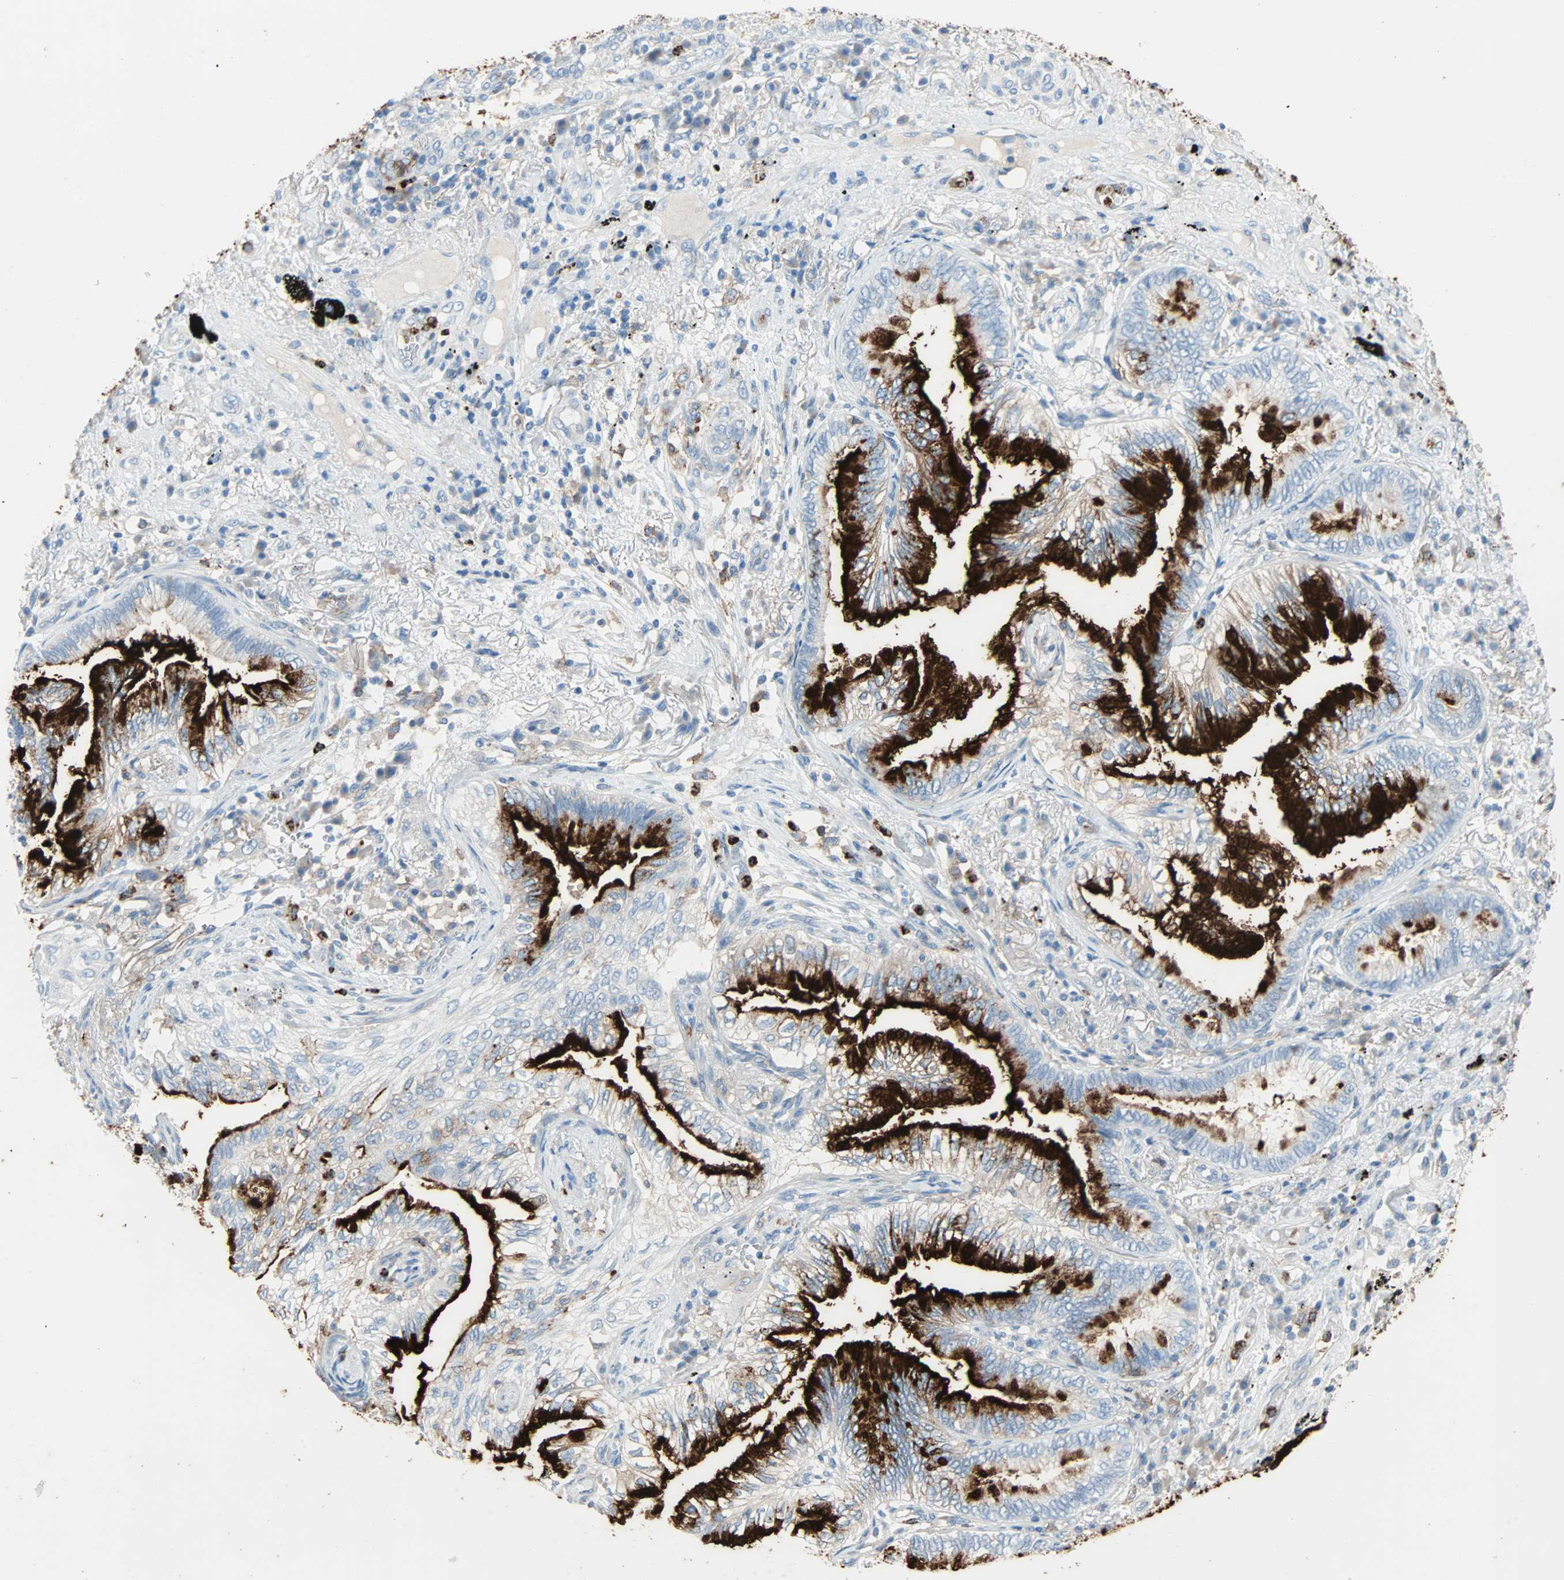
{"staining": {"intensity": "strong", "quantity": "25%-75%", "location": "cytoplasmic/membranous"}, "tissue": "lung cancer", "cell_type": "Tumor cells", "image_type": "cancer", "snomed": [{"axis": "morphology", "description": "Normal tissue, NOS"}, {"axis": "morphology", "description": "Adenocarcinoma, NOS"}, {"axis": "topography", "description": "Bronchus"}, {"axis": "topography", "description": "Lung"}], "caption": "Protein staining shows strong cytoplasmic/membranous expression in approximately 25%-75% of tumor cells in adenocarcinoma (lung).", "gene": "CLEC4A", "patient": {"sex": "female", "age": 70}}